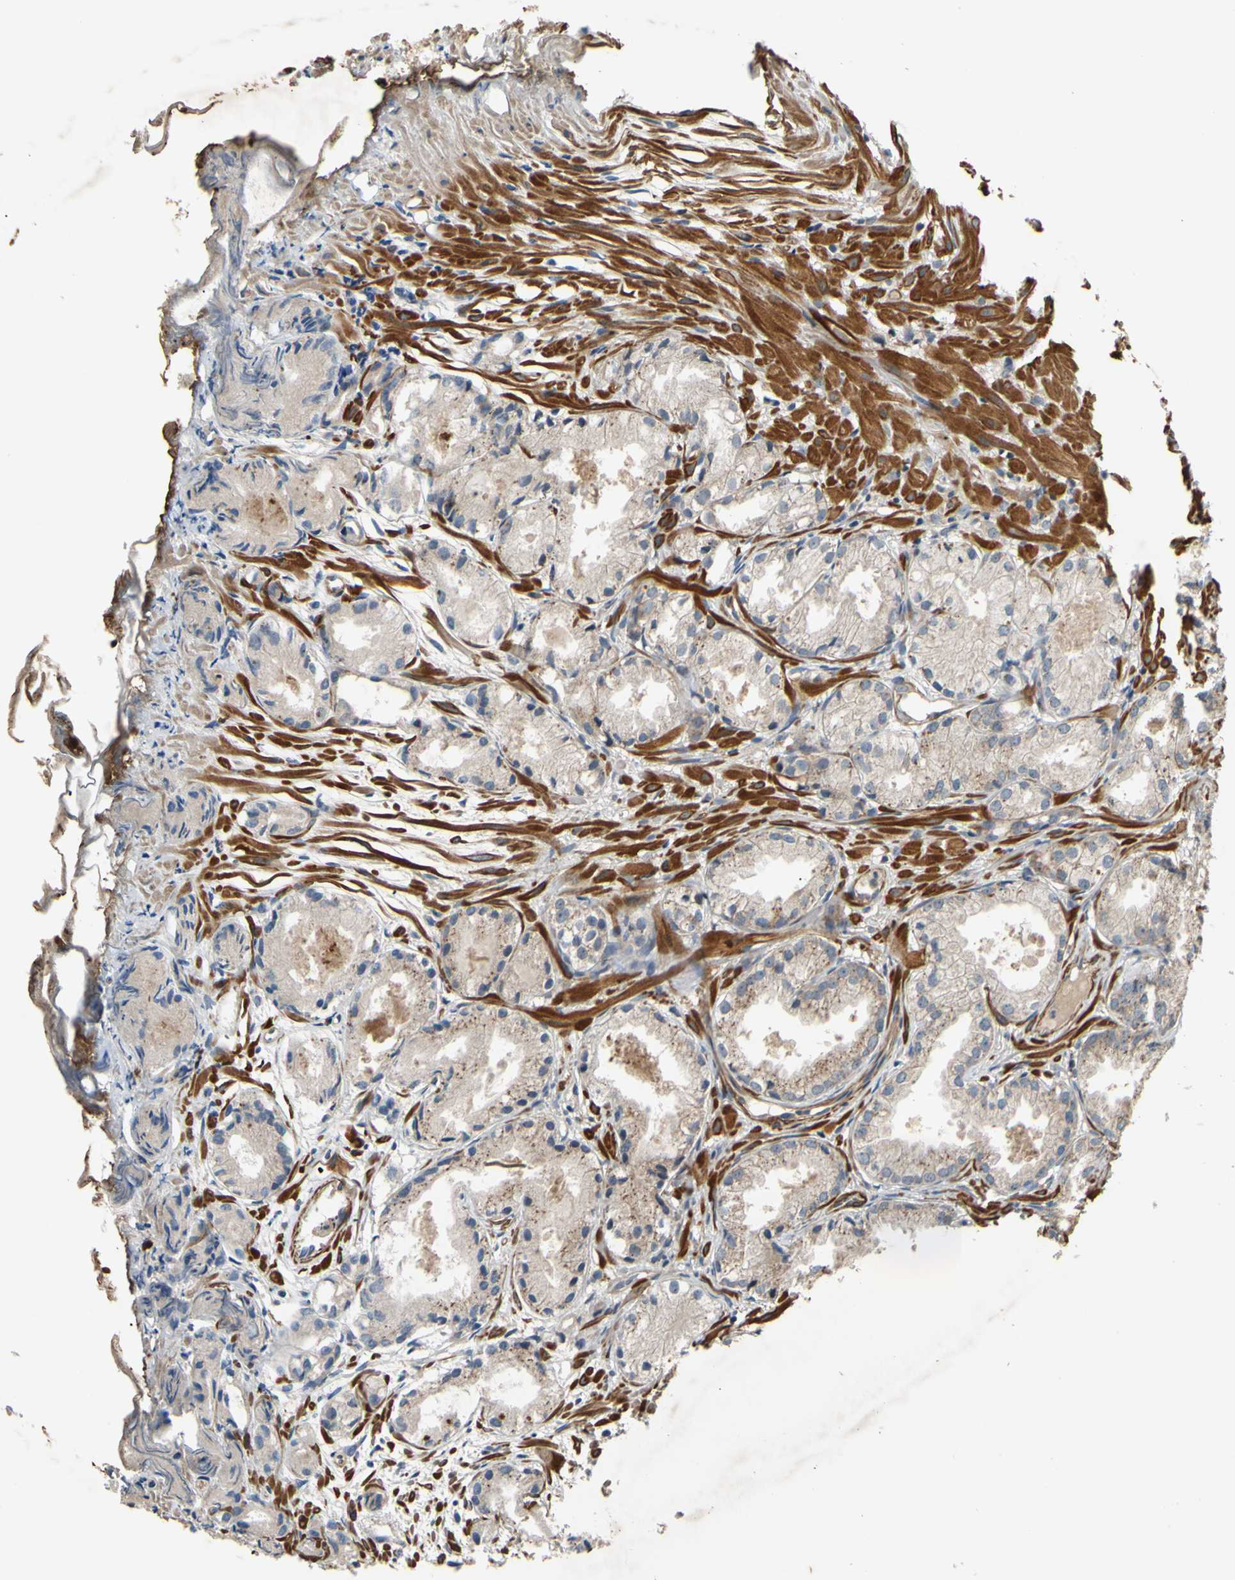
{"staining": {"intensity": "weak", "quantity": ">75%", "location": "cytoplasmic/membranous"}, "tissue": "prostate cancer", "cell_type": "Tumor cells", "image_type": "cancer", "snomed": [{"axis": "morphology", "description": "Adenocarcinoma, Low grade"}, {"axis": "topography", "description": "Prostate"}], "caption": "DAB immunohistochemical staining of human adenocarcinoma (low-grade) (prostate) exhibits weak cytoplasmic/membranous protein expression in about >75% of tumor cells. The staining was performed using DAB (3,3'-diaminobenzidine) to visualize the protein expression in brown, while the nuclei were stained in blue with hematoxylin (Magnification: 20x).", "gene": "PARD6A", "patient": {"sex": "male", "age": 72}}